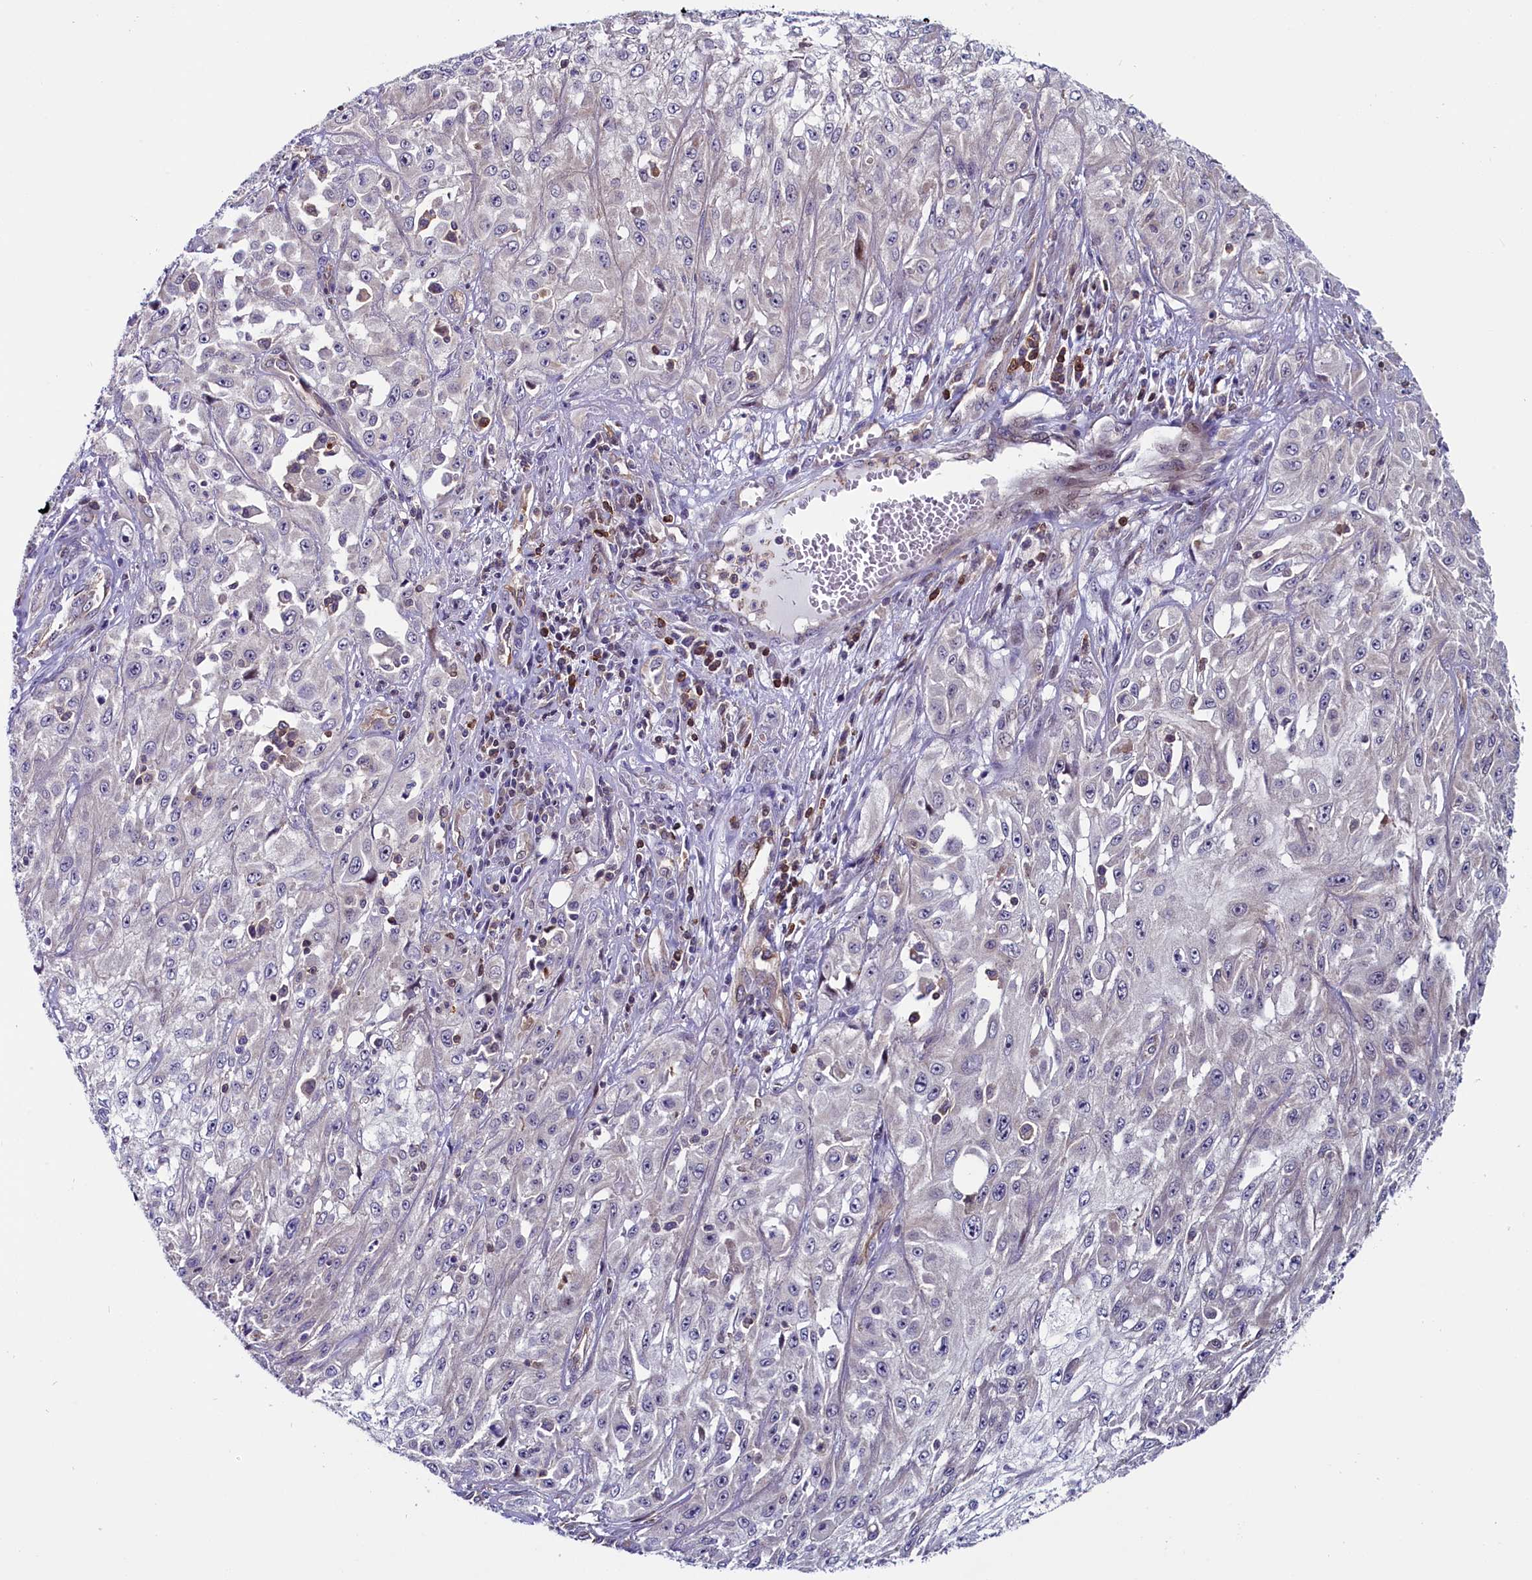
{"staining": {"intensity": "negative", "quantity": "none", "location": "none"}, "tissue": "skin cancer", "cell_type": "Tumor cells", "image_type": "cancer", "snomed": [{"axis": "morphology", "description": "Squamous cell carcinoma, NOS"}, {"axis": "morphology", "description": "Squamous cell carcinoma, metastatic, NOS"}, {"axis": "topography", "description": "Skin"}, {"axis": "topography", "description": "Lymph node"}], "caption": "The histopathology image exhibits no significant expression in tumor cells of squamous cell carcinoma (skin). (DAB immunohistochemistry, high magnification).", "gene": "CIAPIN1", "patient": {"sex": "male", "age": 75}}